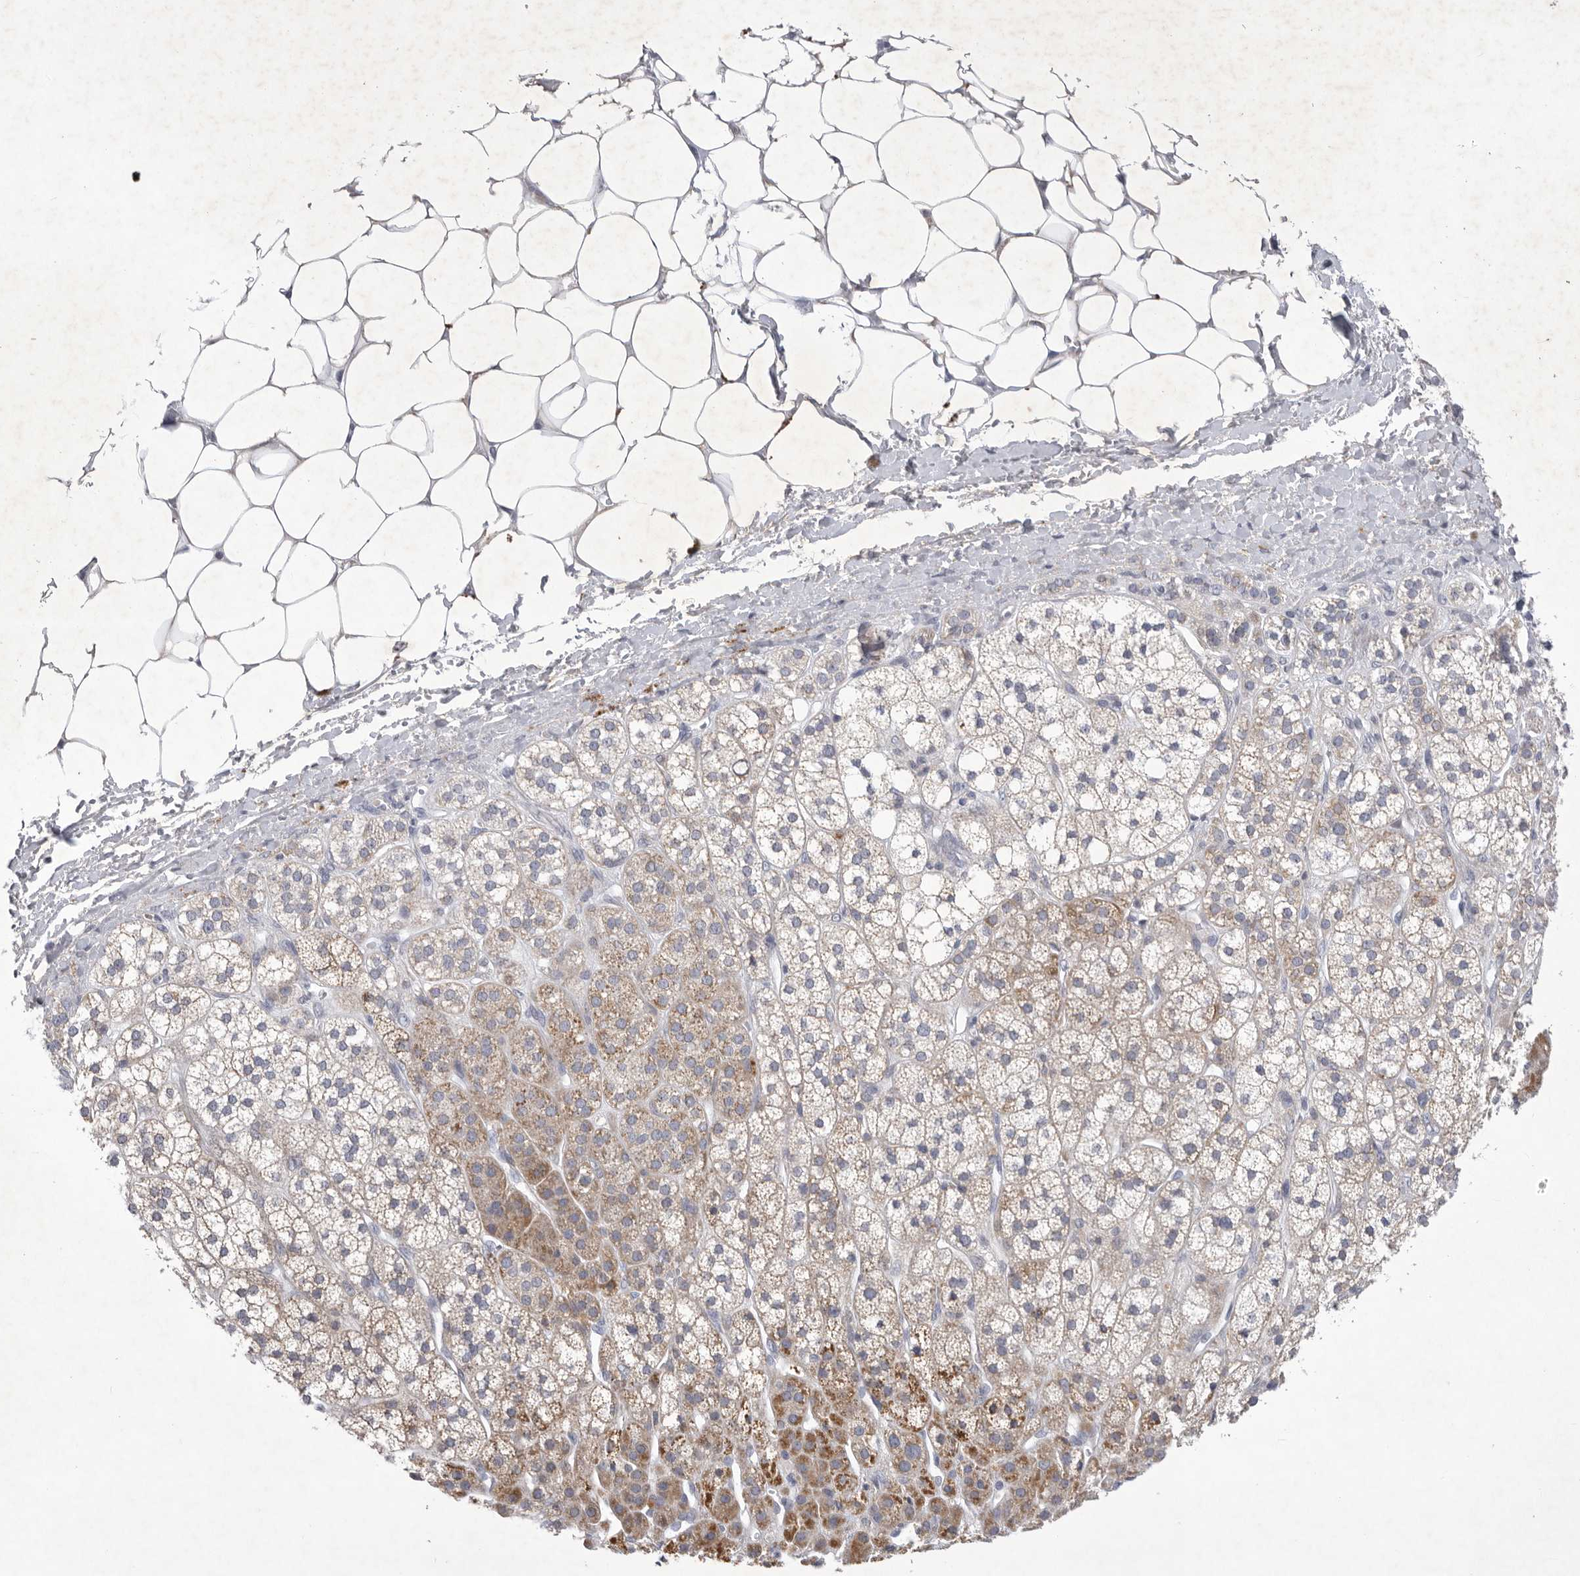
{"staining": {"intensity": "moderate", "quantity": "25%-75%", "location": "cytoplasmic/membranous"}, "tissue": "adrenal gland", "cell_type": "Glandular cells", "image_type": "normal", "snomed": [{"axis": "morphology", "description": "Normal tissue, NOS"}, {"axis": "topography", "description": "Adrenal gland"}], "caption": "Moderate cytoplasmic/membranous positivity for a protein is identified in about 25%-75% of glandular cells of normal adrenal gland using IHC.", "gene": "SIGLEC10", "patient": {"sex": "male", "age": 56}}